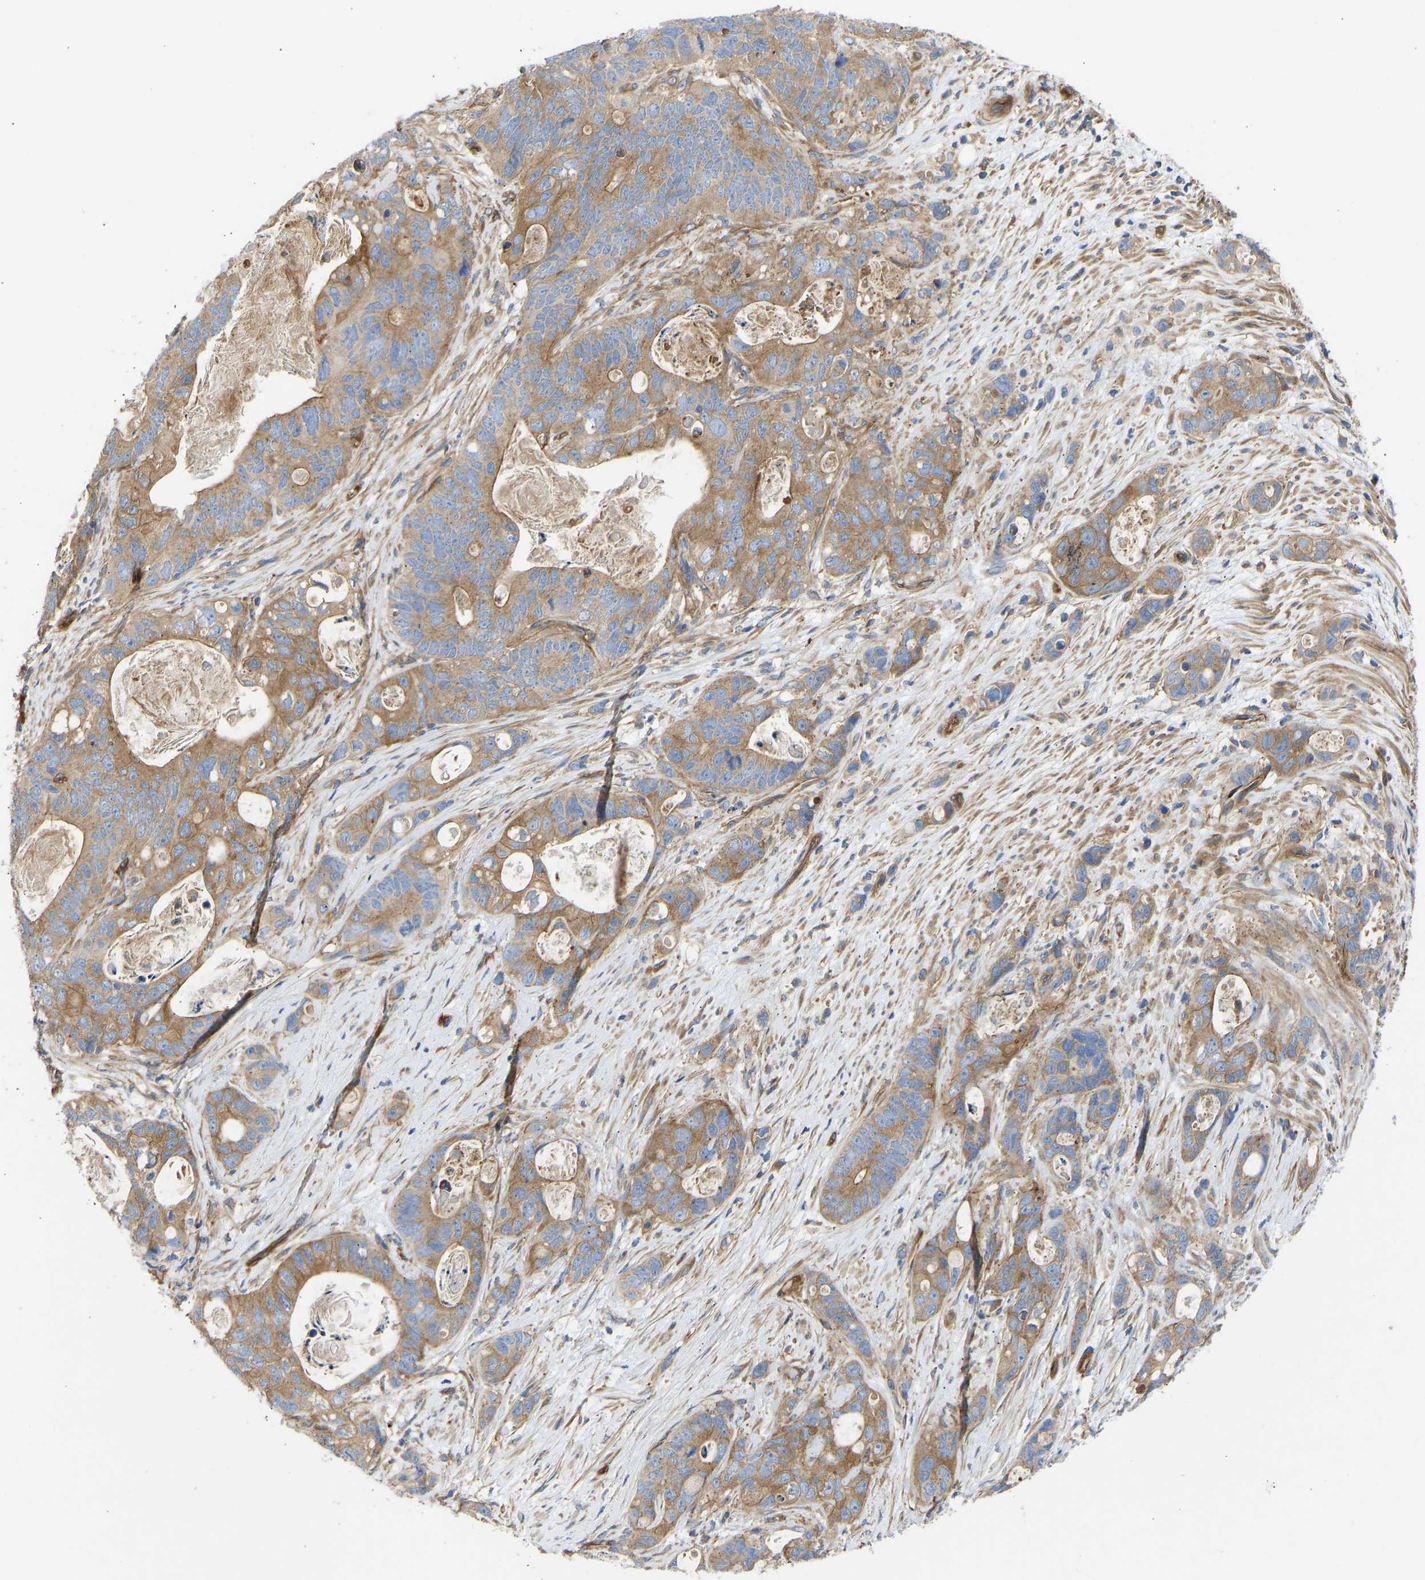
{"staining": {"intensity": "moderate", "quantity": ">75%", "location": "cytoplasmic/membranous"}, "tissue": "stomach cancer", "cell_type": "Tumor cells", "image_type": "cancer", "snomed": [{"axis": "morphology", "description": "Normal tissue, NOS"}, {"axis": "morphology", "description": "Adenocarcinoma, NOS"}, {"axis": "topography", "description": "Stomach"}], "caption": "Immunohistochemistry (DAB (3,3'-diaminobenzidine)) staining of stomach cancer (adenocarcinoma) shows moderate cytoplasmic/membranous protein expression in approximately >75% of tumor cells.", "gene": "MYO1C", "patient": {"sex": "female", "age": 89}}